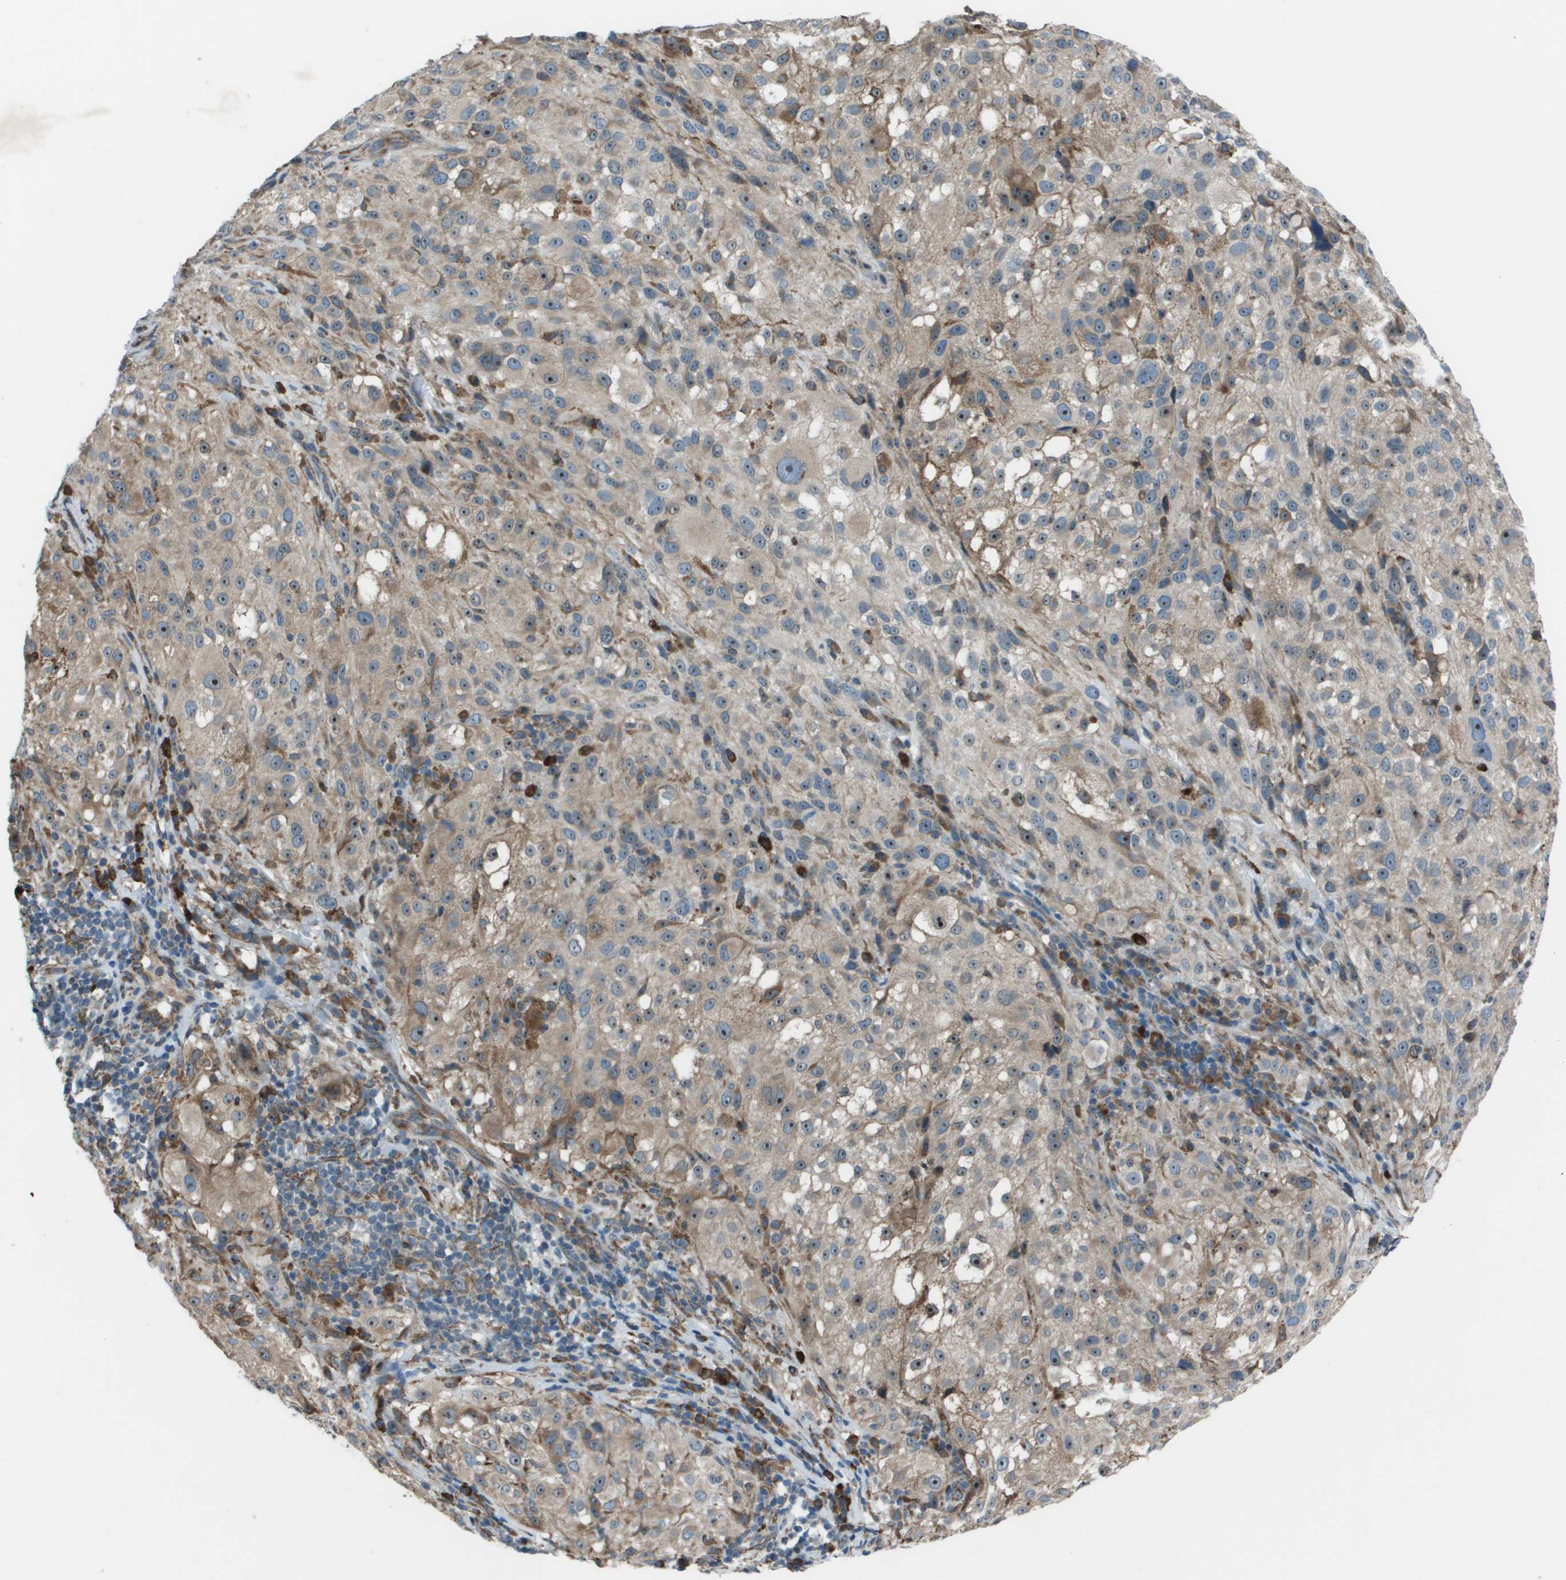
{"staining": {"intensity": "weak", "quantity": ">75%", "location": "cytoplasmic/membranous,nuclear"}, "tissue": "melanoma", "cell_type": "Tumor cells", "image_type": "cancer", "snomed": [{"axis": "morphology", "description": "Necrosis, NOS"}, {"axis": "morphology", "description": "Malignant melanoma, NOS"}, {"axis": "topography", "description": "Skin"}], "caption": "Immunohistochemistry (IHC) (DAB (3,3'-diaminobenzidine)) staining of malignant melanoma reveals weak cytoplasmic/membranous and nuclear protein staining in approximately >75% of tumor cells.", "gene": "UTS2", "patient": {"sex": "female", "age": 87}}